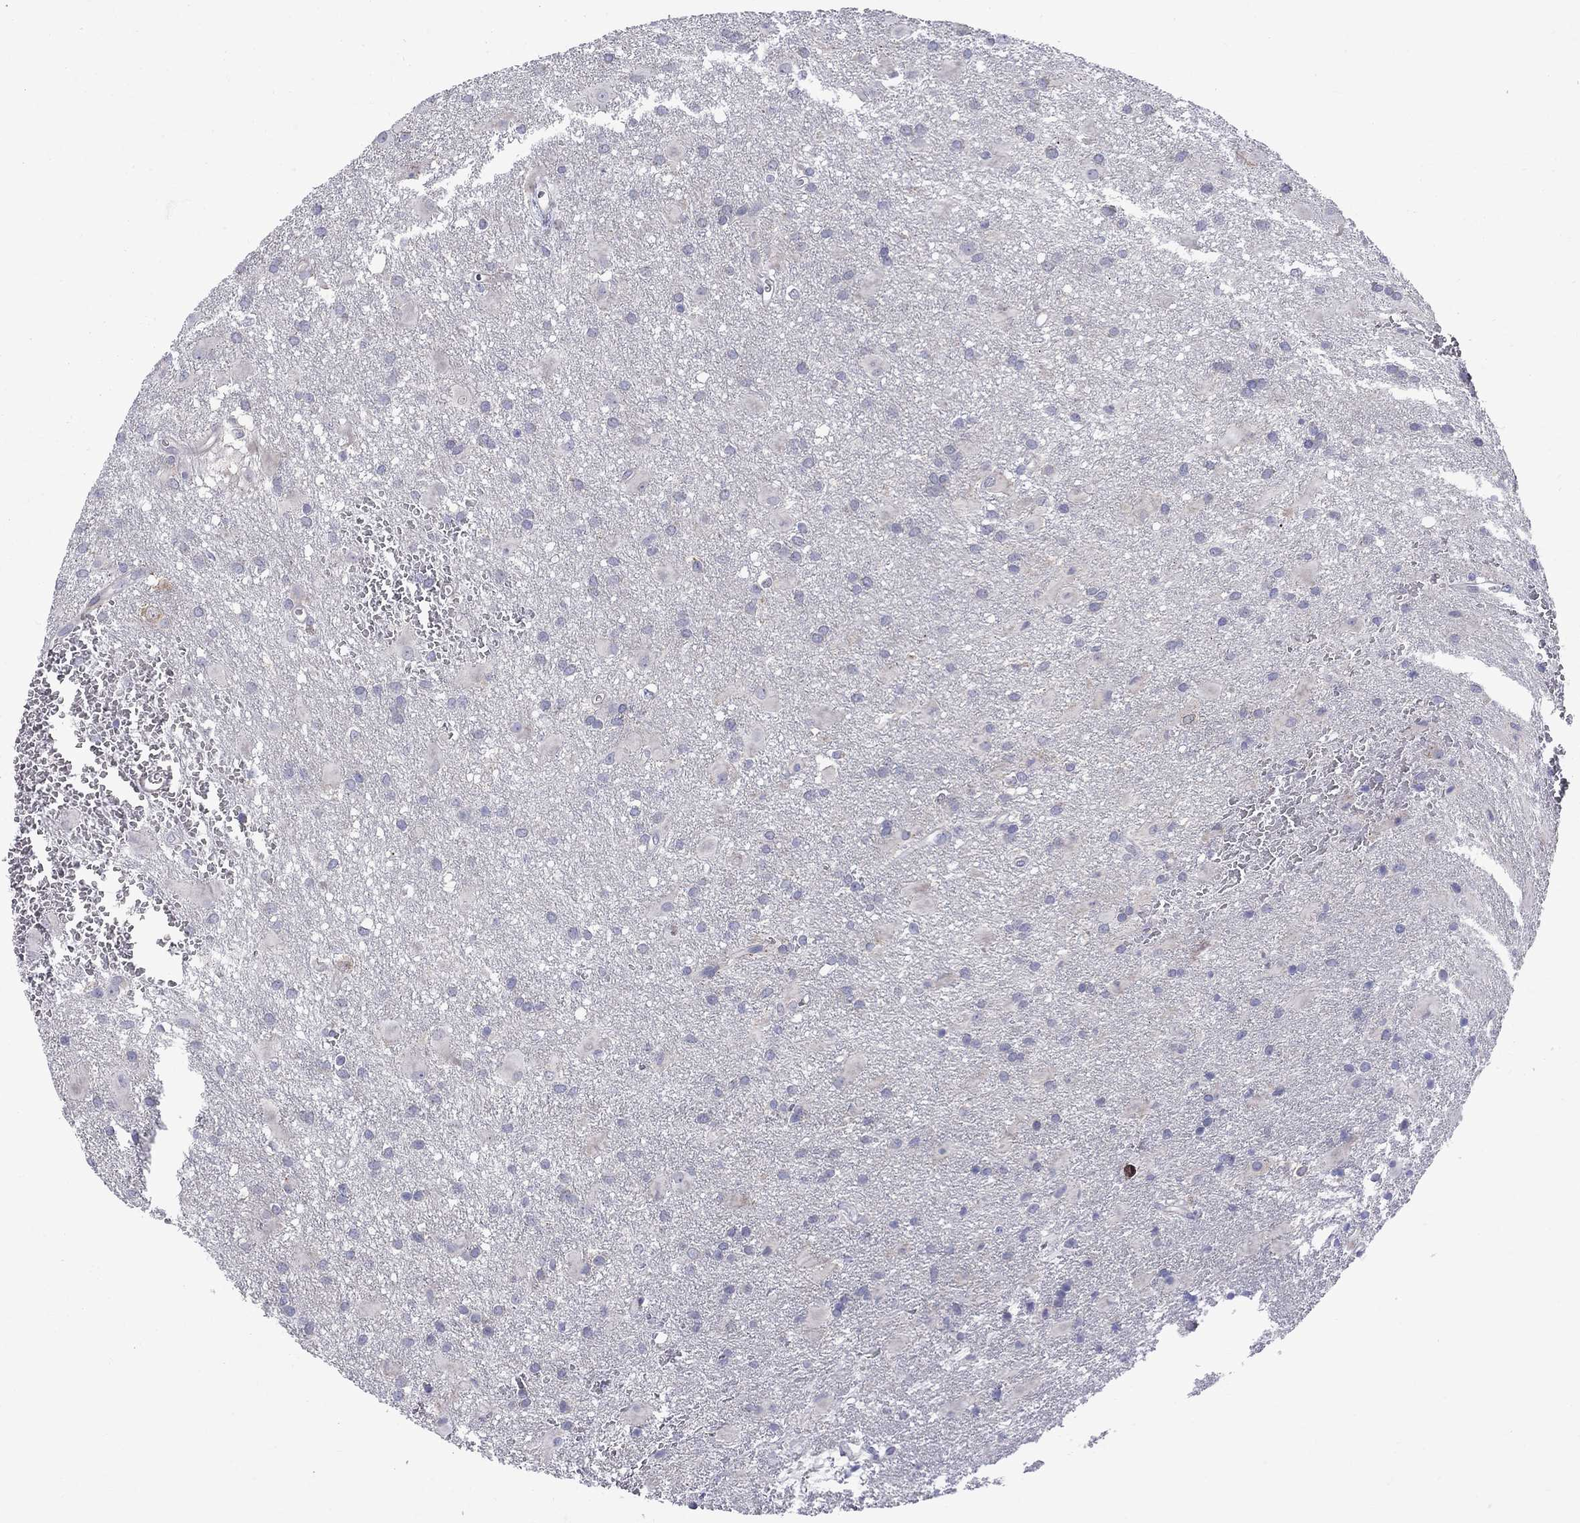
{"staining": {"intensity": "negative", "quantity": "none", "location": "none"}, "tissue": "glioma", "cell_type": "Tumor cells", "image_type": "cancer", "snomed": [{"axis": "morphology", "description": "Glioma, malignant, Low grade"}, {"axis": "topography", "description": "Brain"}], "caption": "Tumor cells show no significant expression in malignant low-grade glioma.", "gene": "ASNS", "patient": {"sex": "male", "age": 58}}